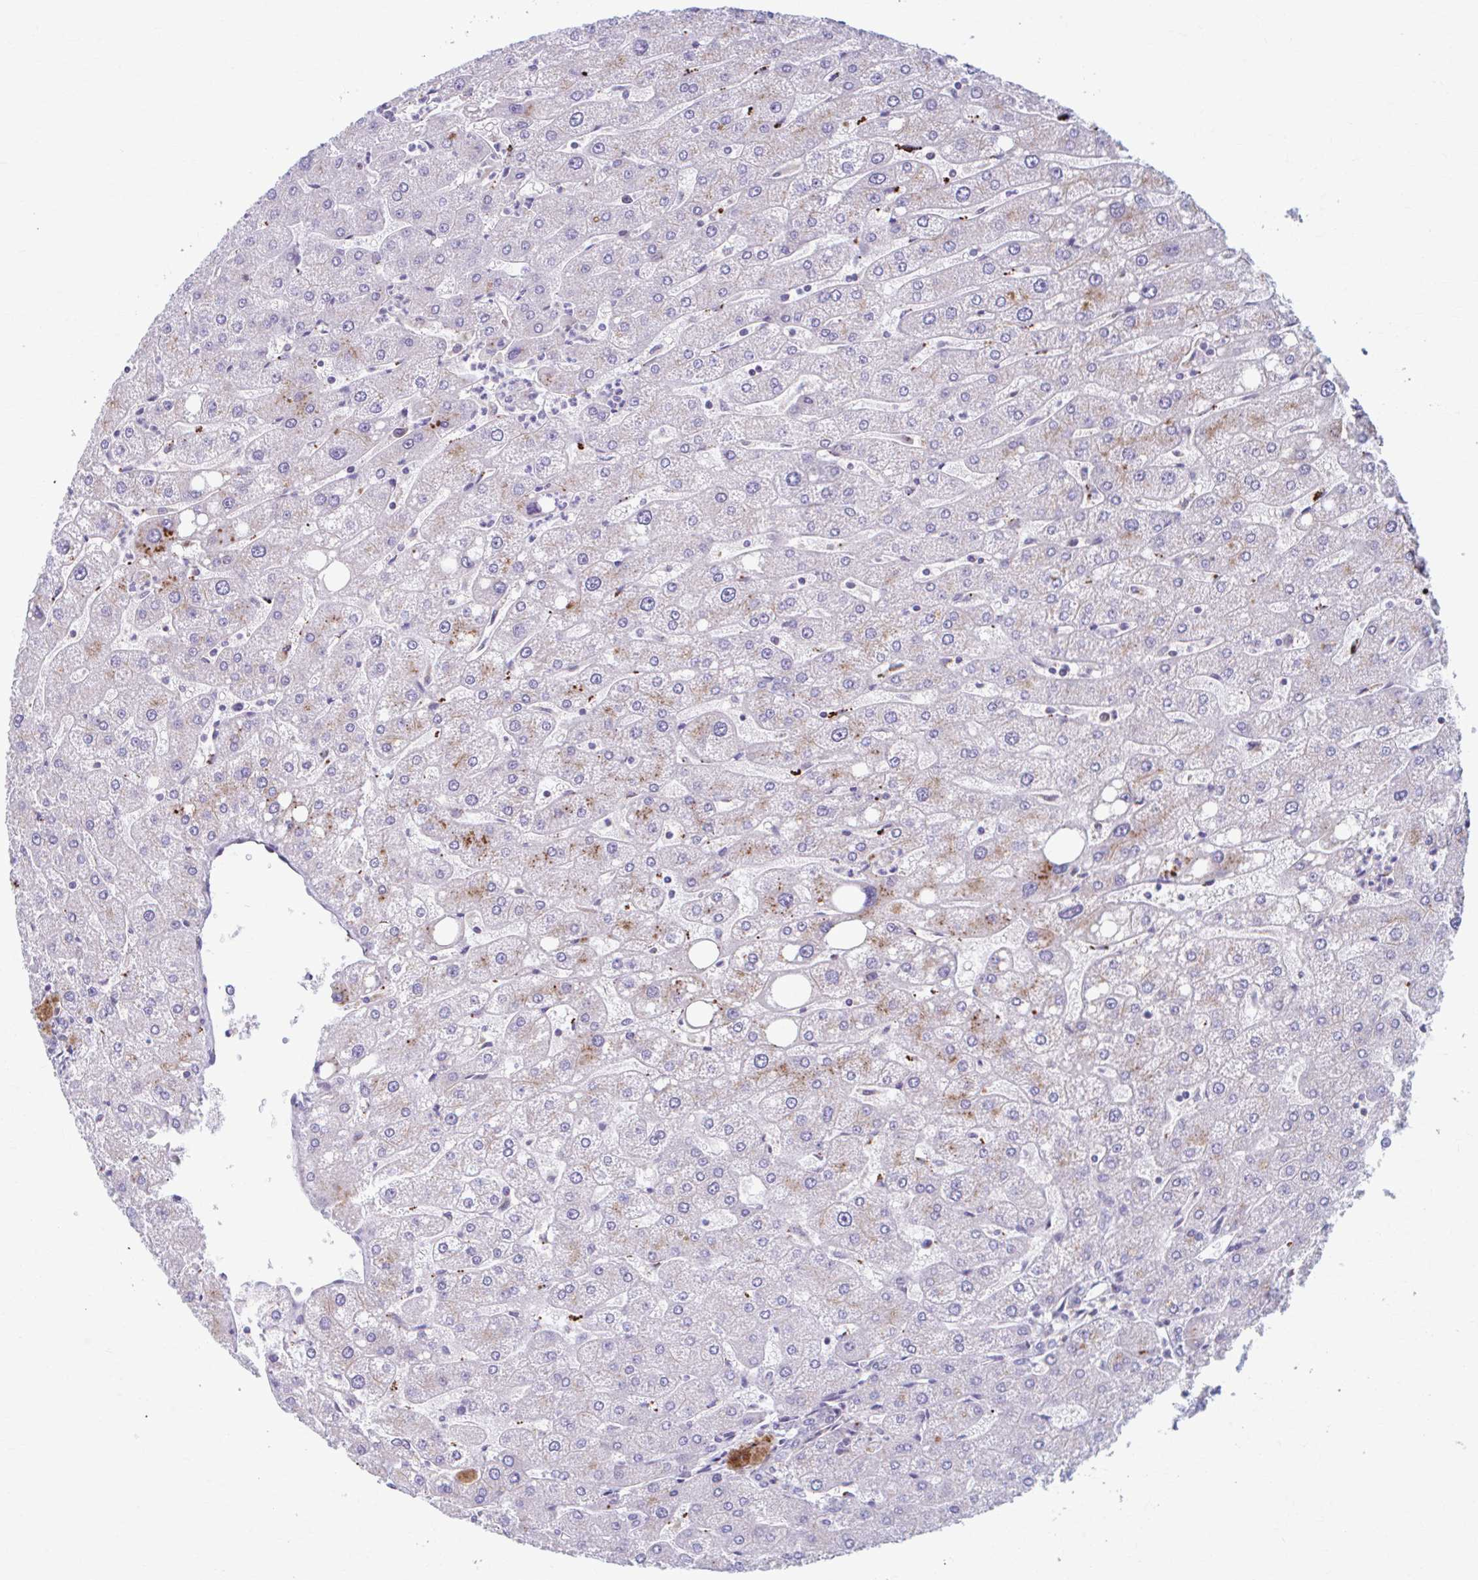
{"staining": {"intensity": "negative", "quantity": "none", "location": "none"}, "tissue": "liver", "cell_type": "Cholangiocytes", "image_type": "normal", "snomed": [{"axis": "morphology", "description": "Normal tissue, NOS"}, {"axis": "topography", "description": "Liver"}], "caption": "IHC histopathology image of normal liver: liver stained with DAB (3,3'-diaminobenzidine) demonstrates no significant protein positivity in cholangiocytes.", "gene": "ADAT3", "patient": {"sex": "male", "age": 67}}